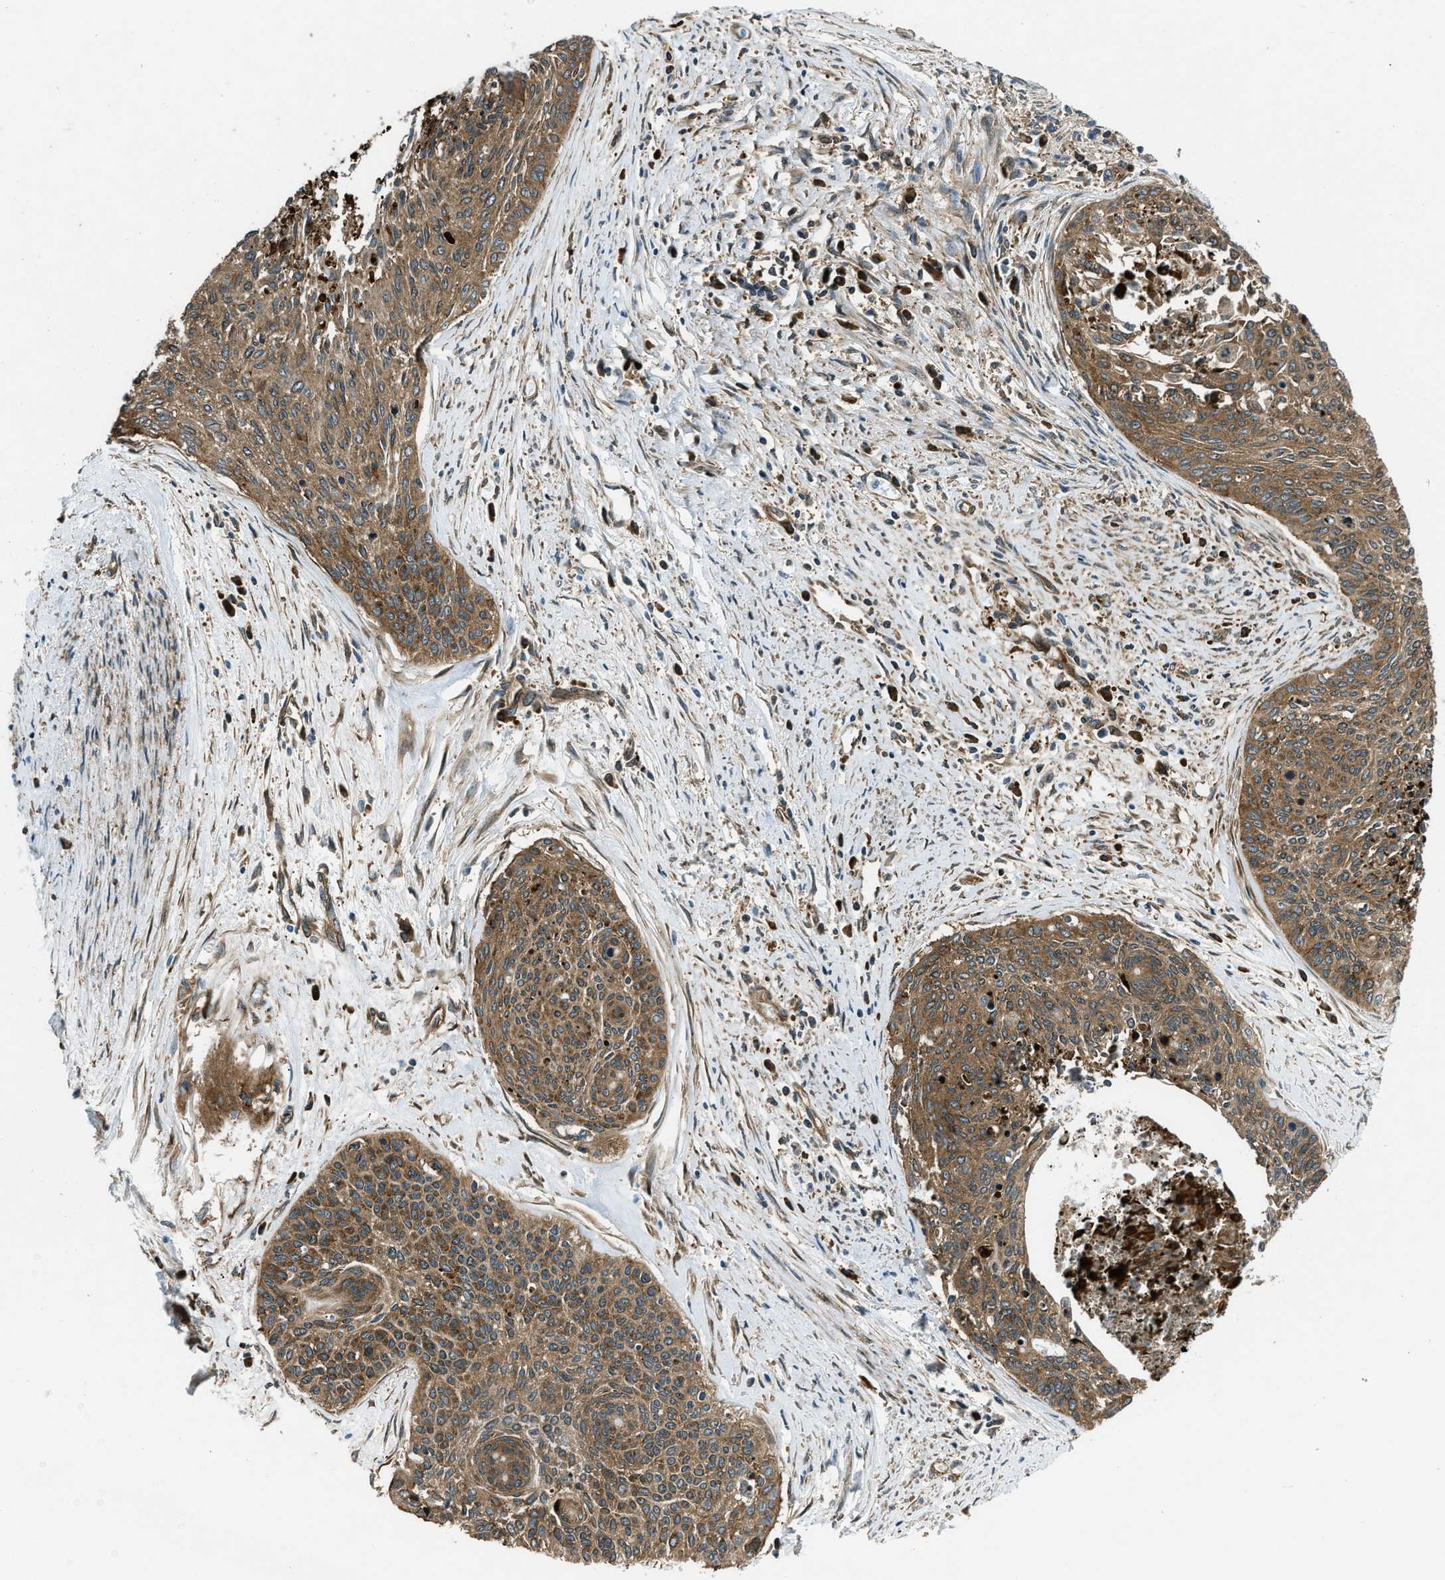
{"staining": {"intensity": "moderate", "quantity": ">75%", "location": "cytoplasmic/membranous"}, "tissue": "cervical cancer", "cell_type": "Tumor cells", "image_type": "cancer", "snomed": [{"axis": "morphology", "description": "Squamous cell carcinoma, NOS"}, {"axis": "topography", "description": "Cervix"}], "caption": "A high-resolution histopathology image shows IHC staining of cervical cancer, which reveals moderate cytoplasmic/membranous positivity in about >75% of tumor cells.", "gene": "RASGRF2", "patient": {"sex": "female", "age": 55}}